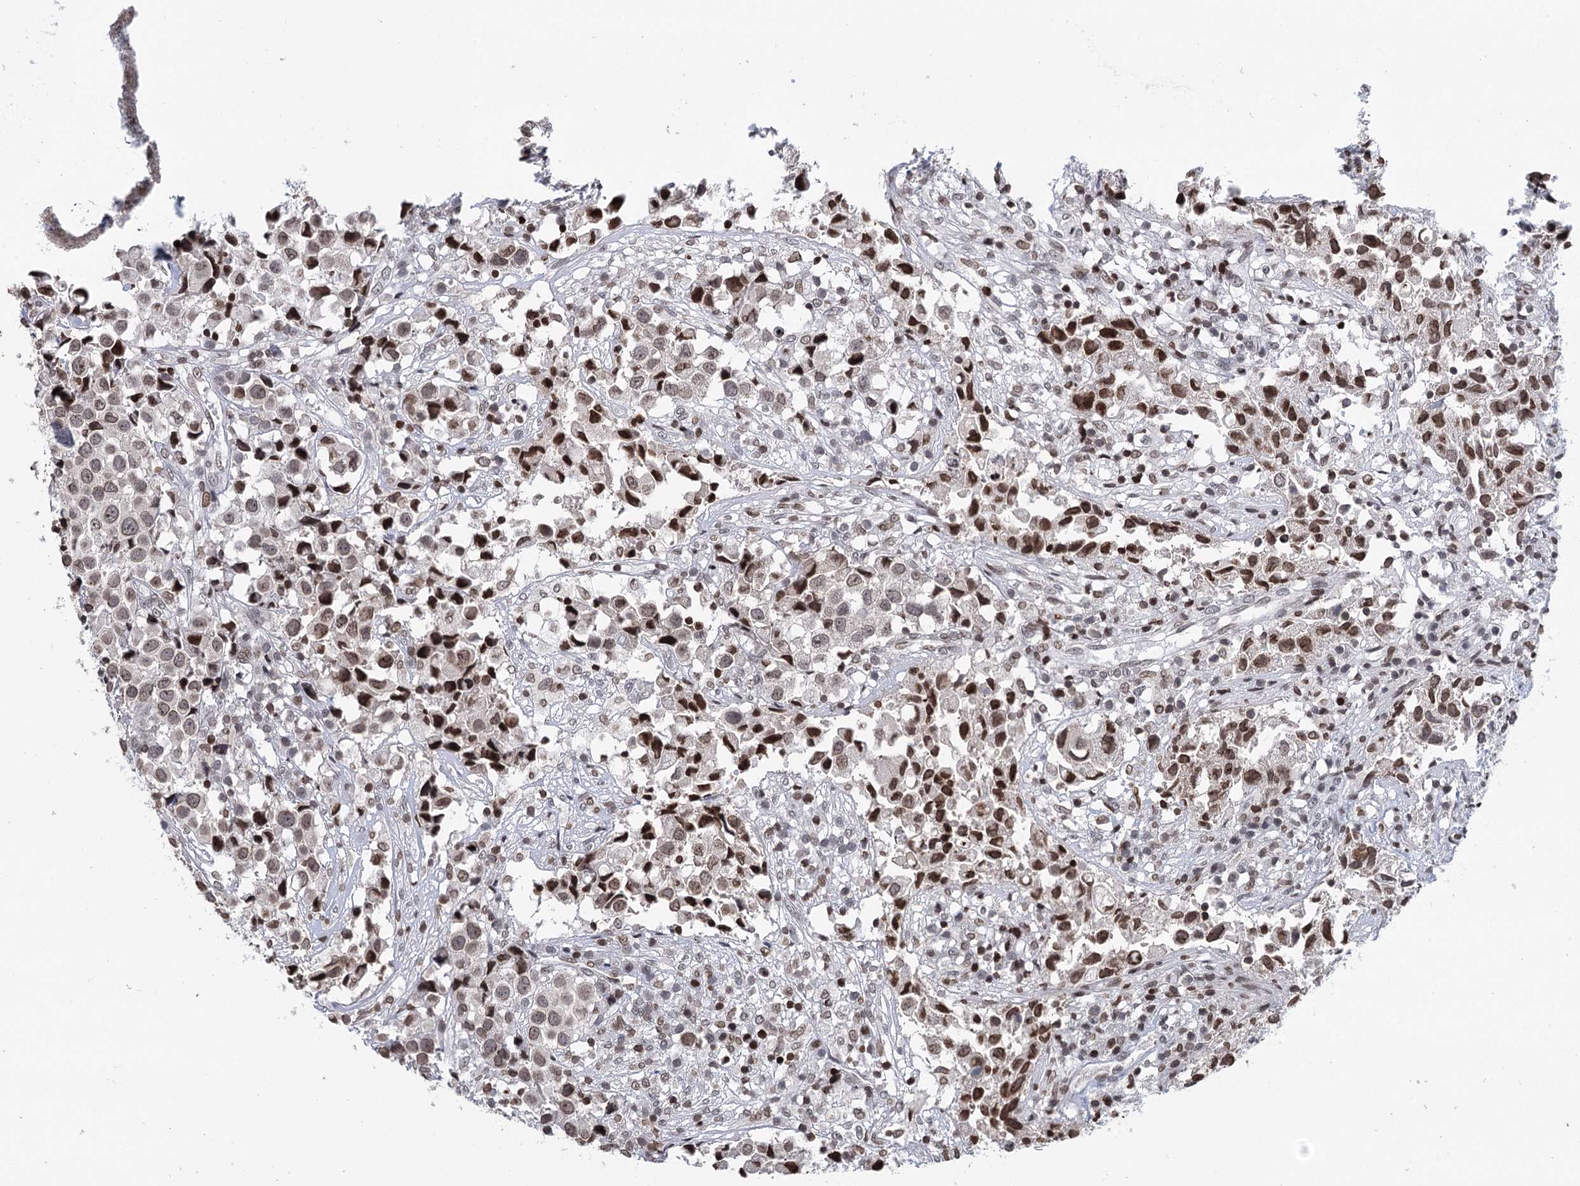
{"staining": {"intensity": "moderate", "quantity": ">75%", "location": "nuclear"}, "tissue": "urothelial cancer", "cell_type": "Tumor cells", "image_type": "cancer", "snomed": [{"axis": "morphology", "description": "Urothelial carcinoma, High grade"}, {"axis": "topography", "description": "Urinary bladder"}], "caption": "Immunohistochemical staining of human urothelial carcinoma (high-grade) shows medium levels of moderate nuclear expression in about >75% of tumor cells.", "gene": "CCDC77", "patient": {"sex": "female", "age": 75}}